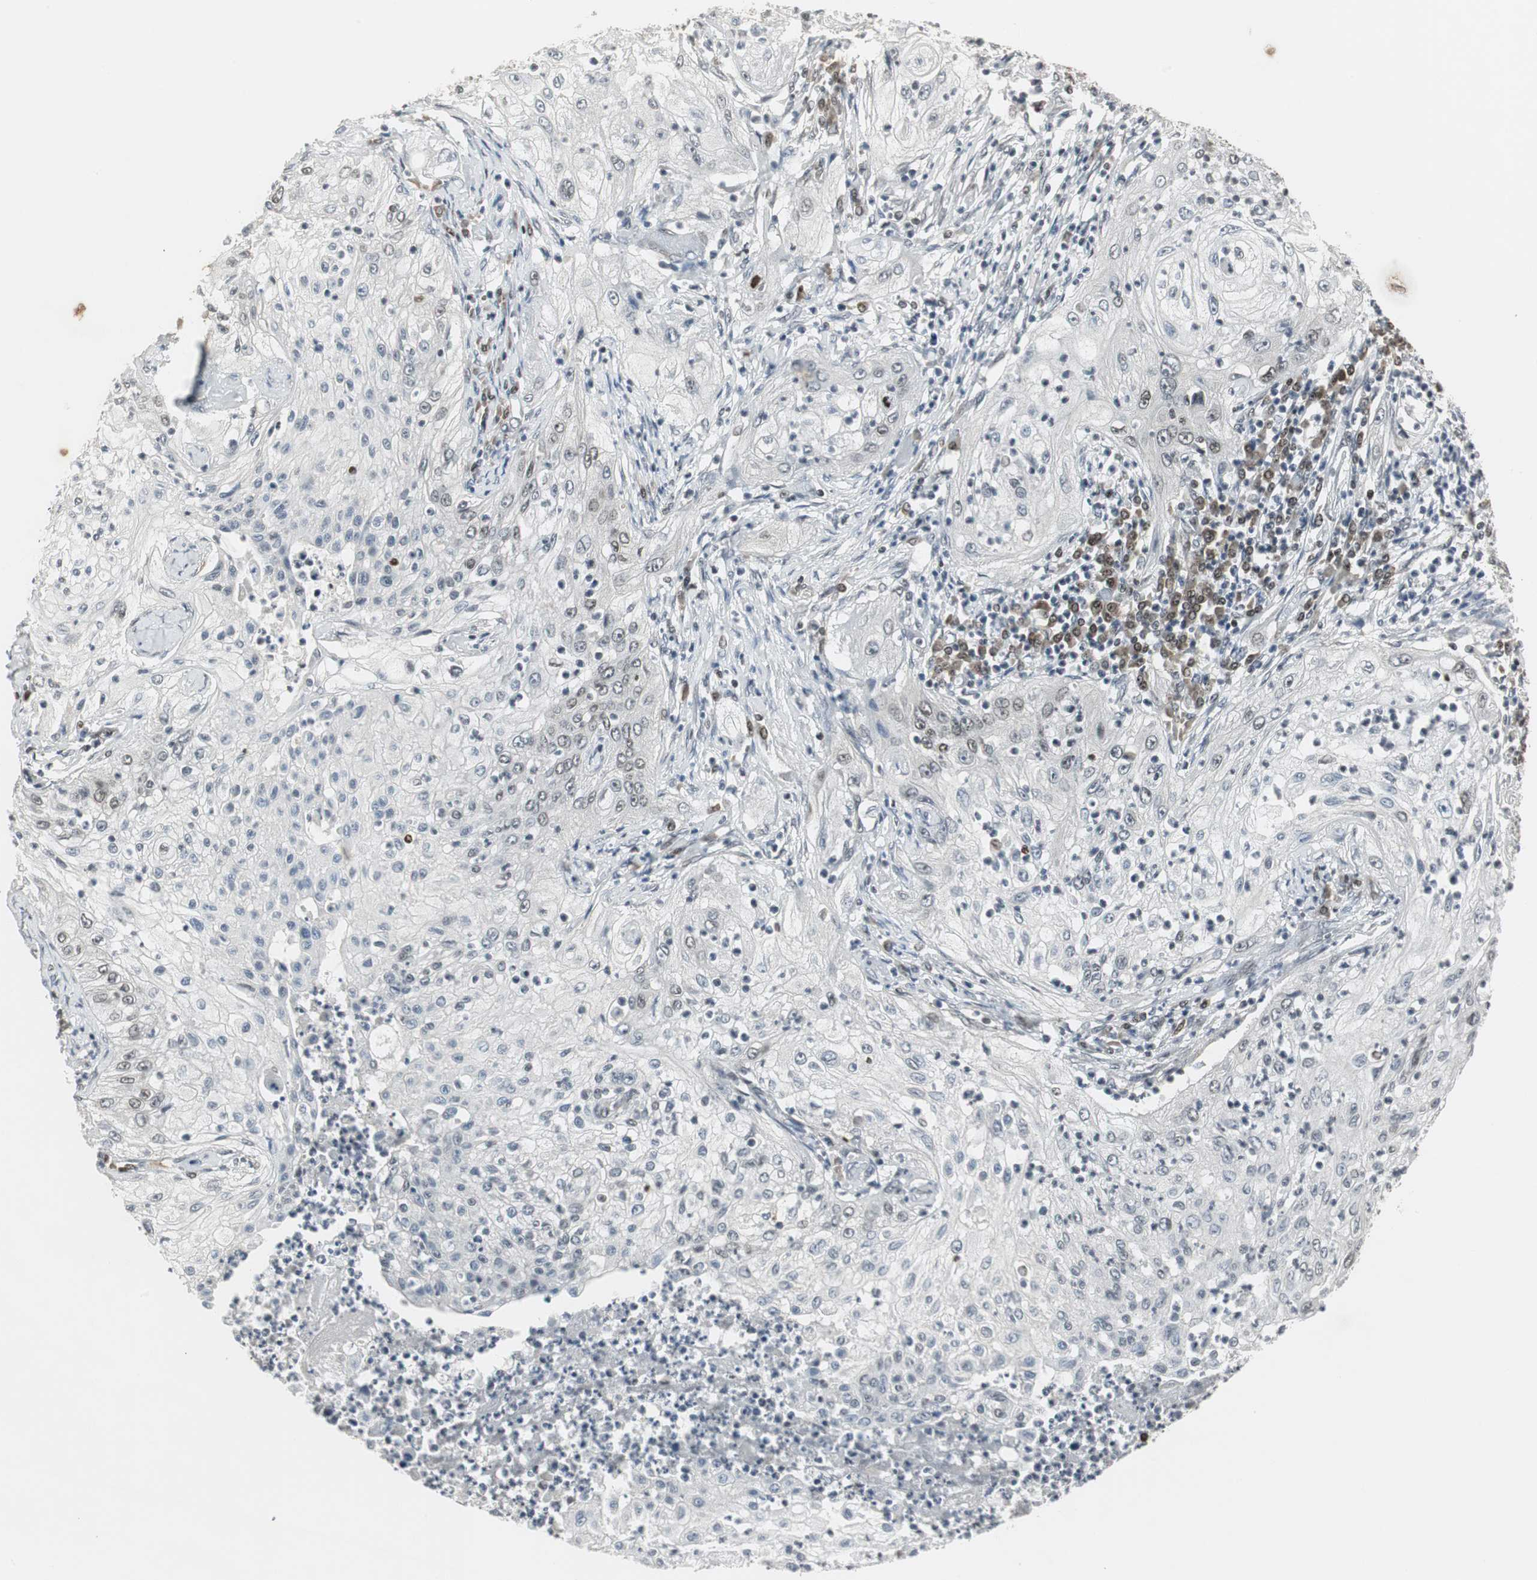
{"staining": {"intensity": "negative", "quantity": "none", "location": "none"}, "tissue": "lung cancer", "cell_type": "Tumor cells", "image_type": "cancer", "snomed": [{"axis": "morphology", "description": "Inflammation, NOS"}, {"axis": "morphology", "description": "Squamous cell carcinoma, NOS"}, {"axis": "topography", "description": "Lymph node"}, {"axis": "topography", "description": "Soft tissue"}, {"axis": "topography", "description": "Lung"}], "caption": "Squamous cell carcinoma (lung) was stained to show a protein in brown. There is no significant expression in tumor cells. The staining was performed using DAB to visualize the protein expression in brown, while the nuclei were stained in blue with hematoxylin (Magnification: 20x).", "gene": "MPG", "patient": {"sex": "male", "age": 66}}